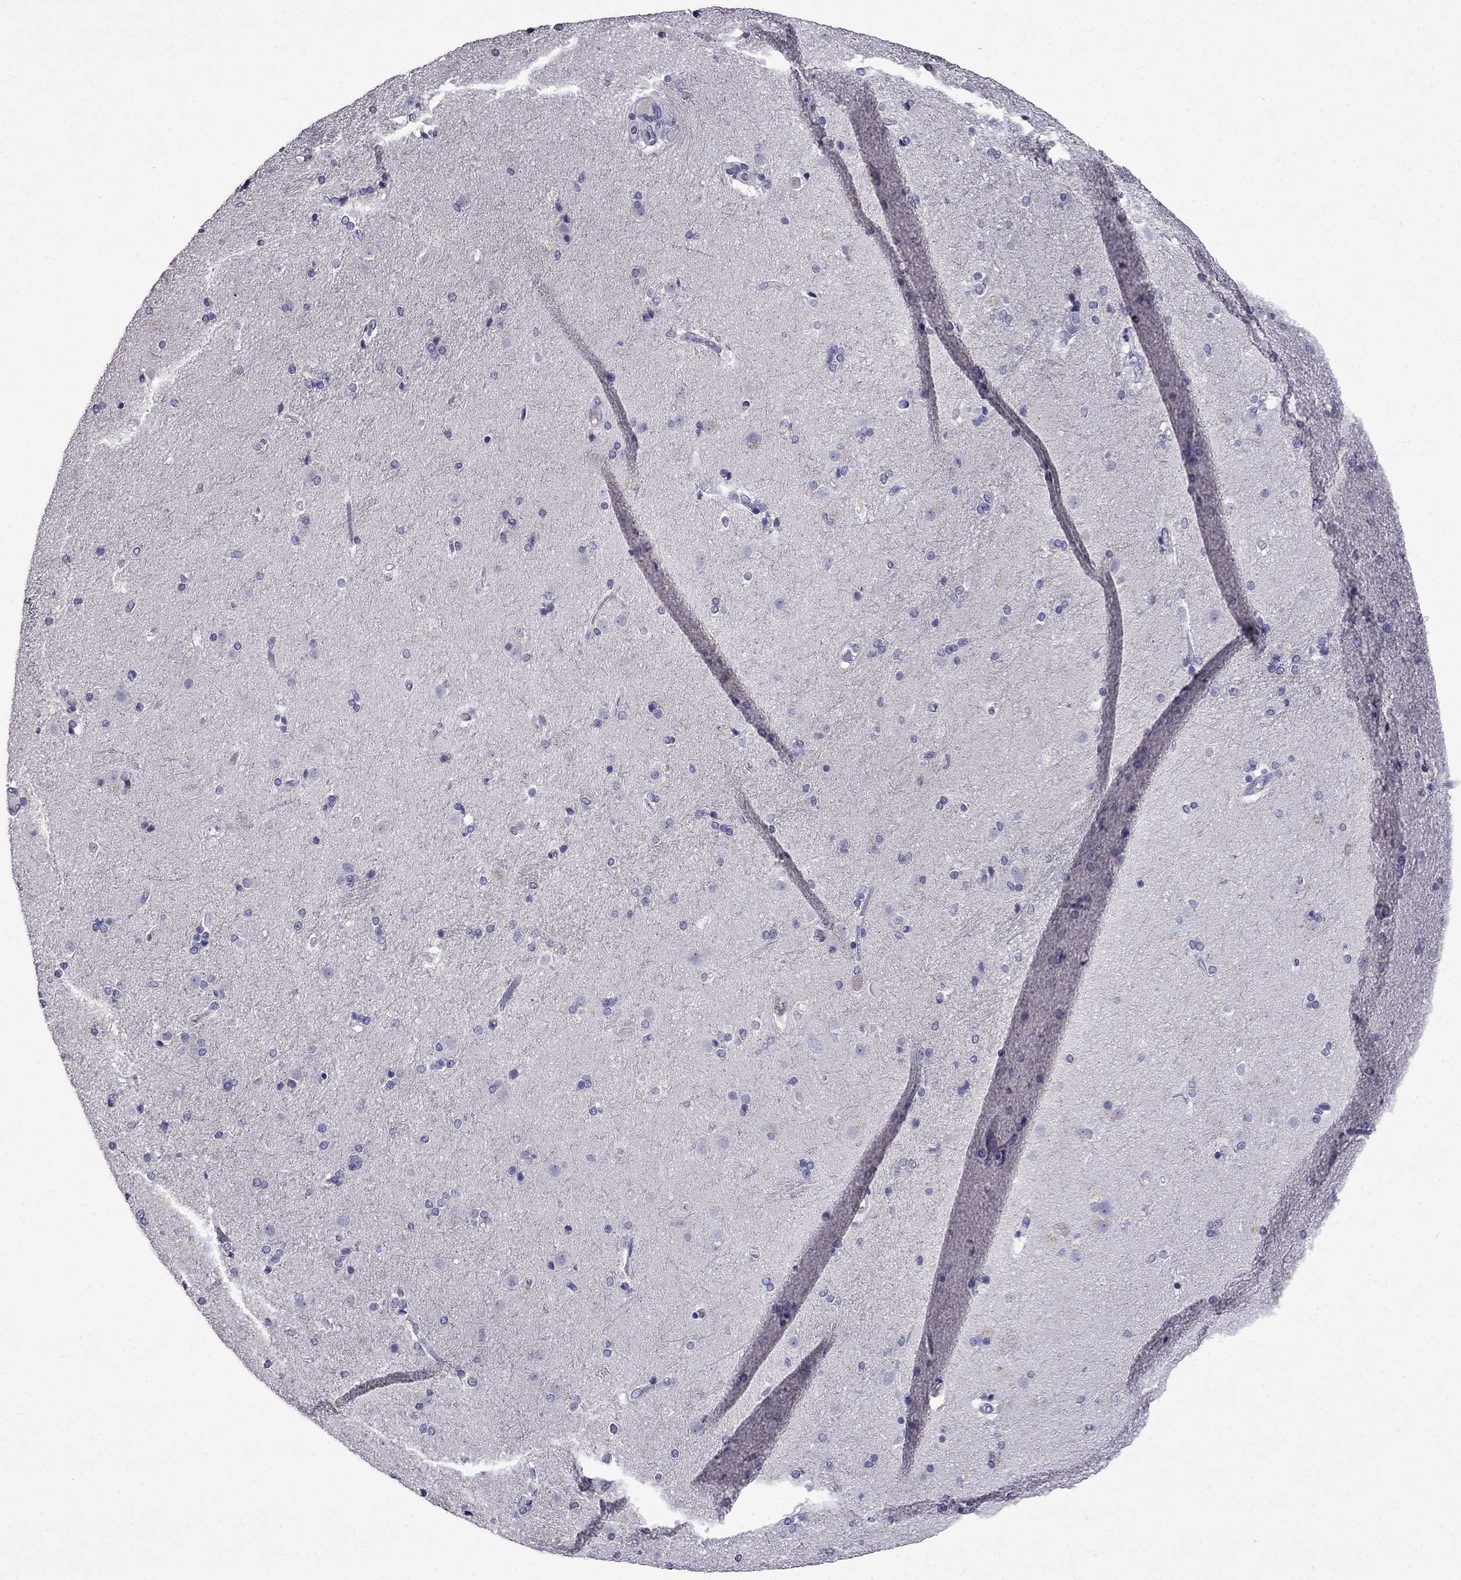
{"staining": {"intensity": "negative", "quantity": "none", "location": "none"}, "tissue": "caudate", "cell_type": "Glial cells", "image_type": "normal", "snomed": [{"axis": "morphology", "description": "Normal tissue, NOS"}, {"axis": "topography", "description": "Lateral ventricle wall"}], "caption": "A high-resolution photomicrograph shows immunohistochemistry (IHC) staining of unremarkable caudate, which shows no significant expression in glial cells.", "gene": "DNAH17", "patient": {"sex": "male", "age": 54}}